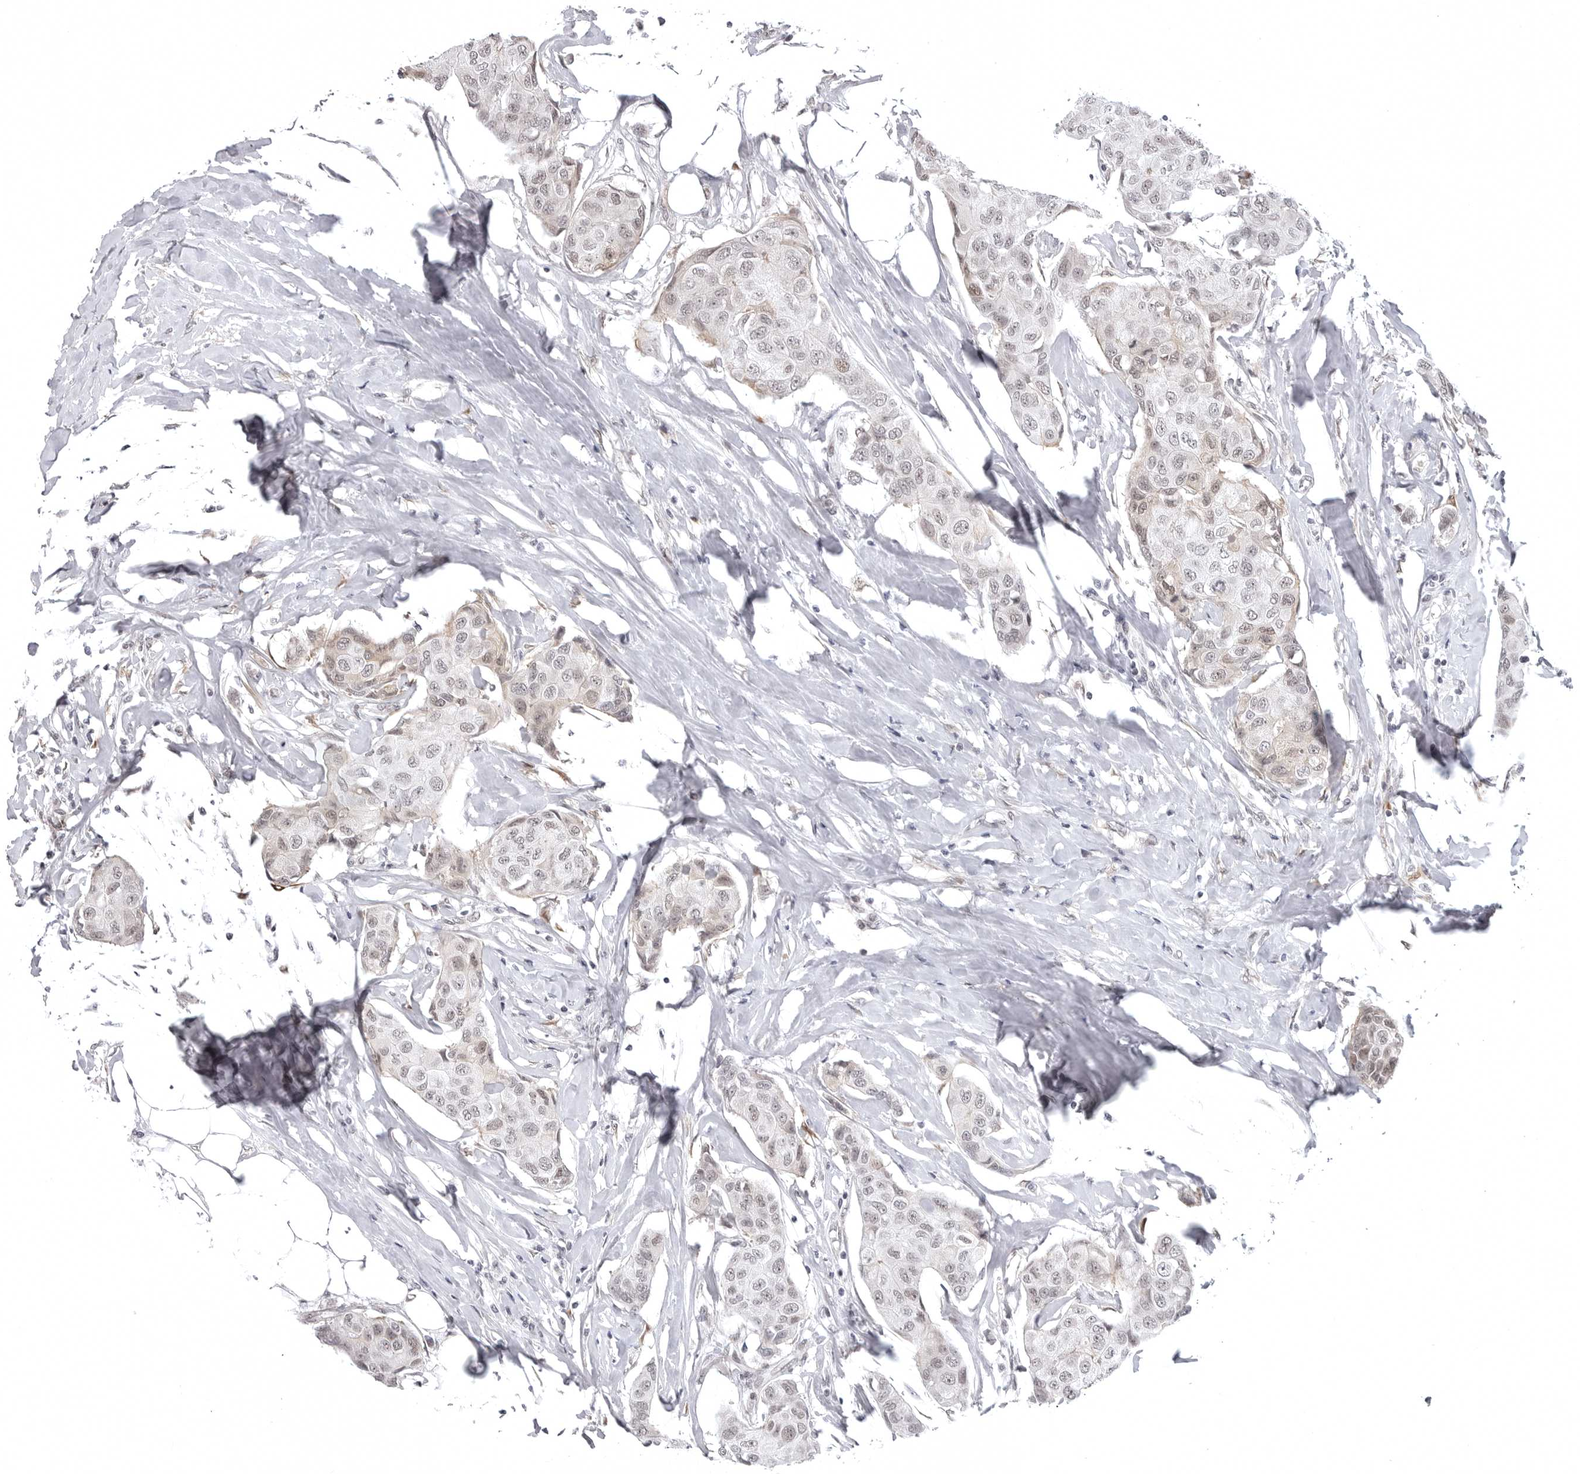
{"staining": {"intensity": "weak", "quantity": "<25%", "location": "nuclear"}, "tissue": "breast cancer", "cell_type": "Tumor cells", "image_type": "cancer", "snomed": [{"axis": "morphology", "description": "Duct carcinoma"}, {"axis": "topography", "description": "Breast"}], "caption": "Breast intraductal carcinoma was stained to show a protein in brown. There is no significant staining in tumor cells.", "gene": "PHF3", "patient": {"sex": "female", "age": 80}}